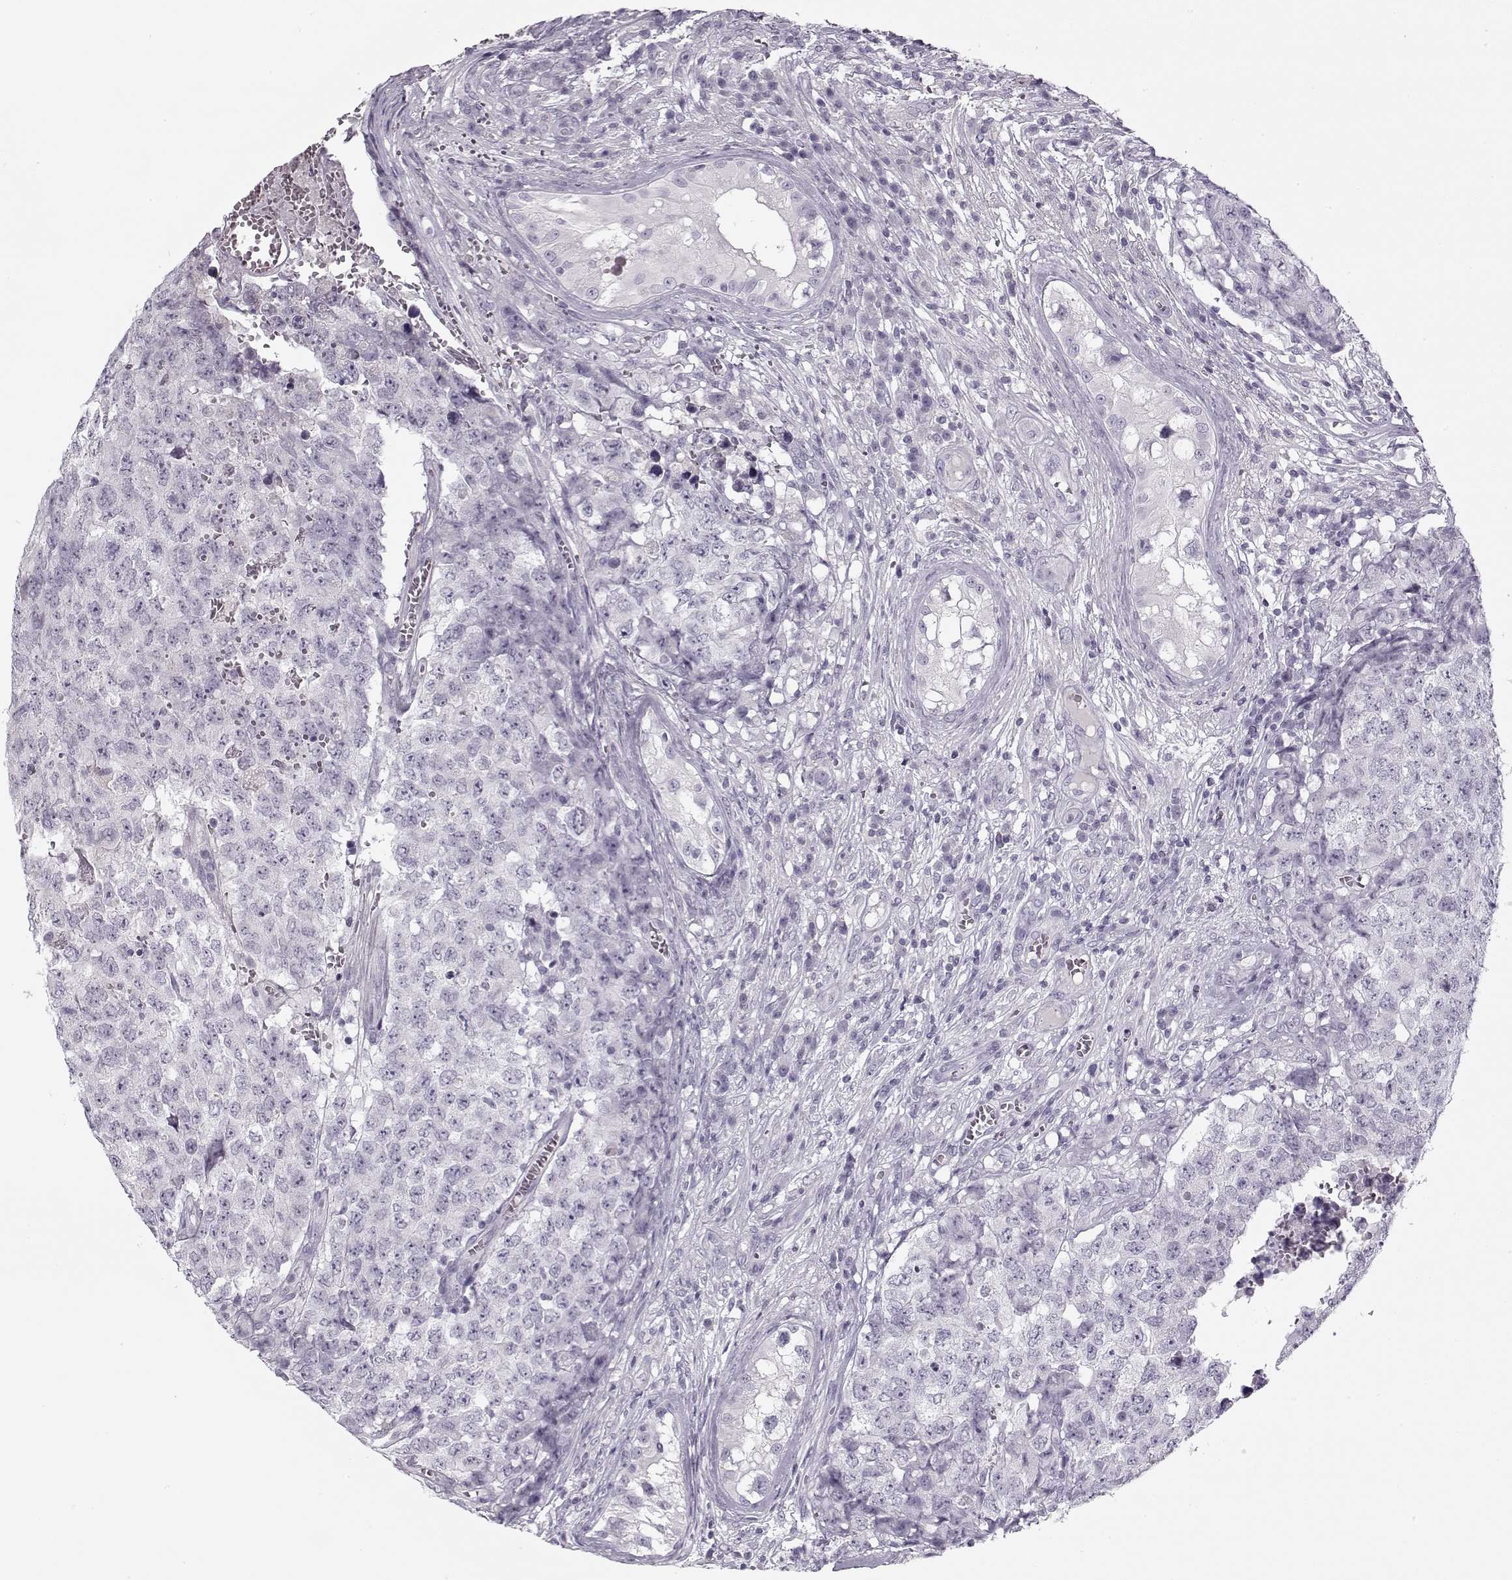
{"staining": {"intensity": "negative", "quantity": "none", "location": "none"}, "tissue": "testis cancer", "cell_type": "Tumor cells", "image_type": "cancer", "snomed": [{"axis": "morphology", "description": "Carcinoma, Embryonal, NOS"}, {"axis": "topography", "description": "Testis"}], "caption": "Testis cancer (embryonal carcinoma) was stained to show a protein in brown. There is no significant positivity in tumor cells.", "gene": "PNMT", "patient": {"sex": "male", "age": 23}}